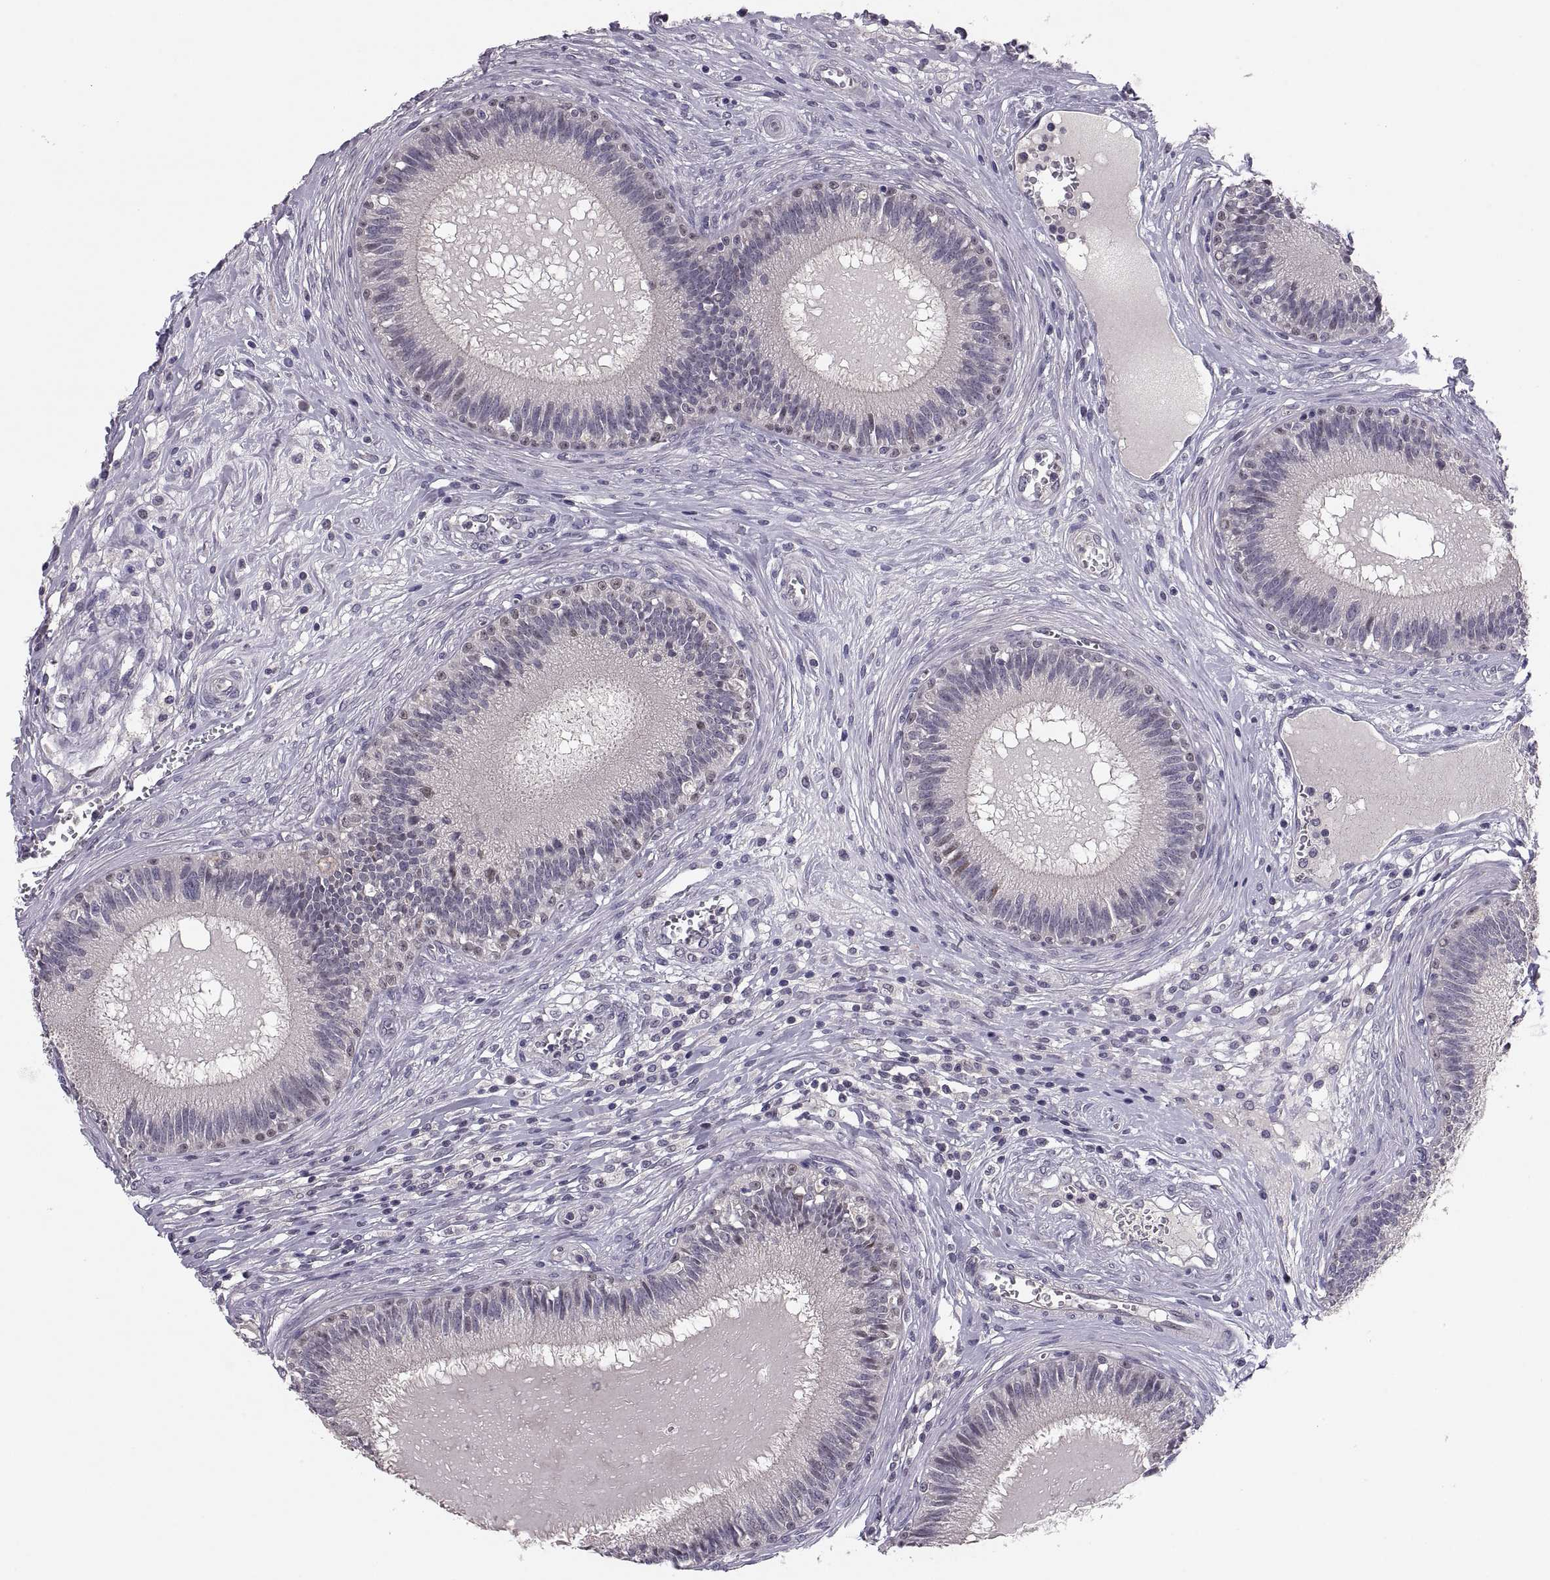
{"staining": {"intensity": "strong", "quantity": "25%-75%", "location": "nuclear"}, "tissue": "epididymis", "cell_type": "Glandular cells", "image_type": "normal", "snomed": [{"axis": "morphology", "description": "Normal tissue, NOS"}, {"axis": "topography", "description": "Epididymis"}], "caption": "Immunohistochemical staining of normal epididymis reveals 25%-75% levels of strong nuclear protein staining in approximately 25%-75% of glandular cells. (DAB = brown stain, brightfield microscopy at high magnification).", "gene": "PAX2", "patient": {"sex": "male", "age": 27}}